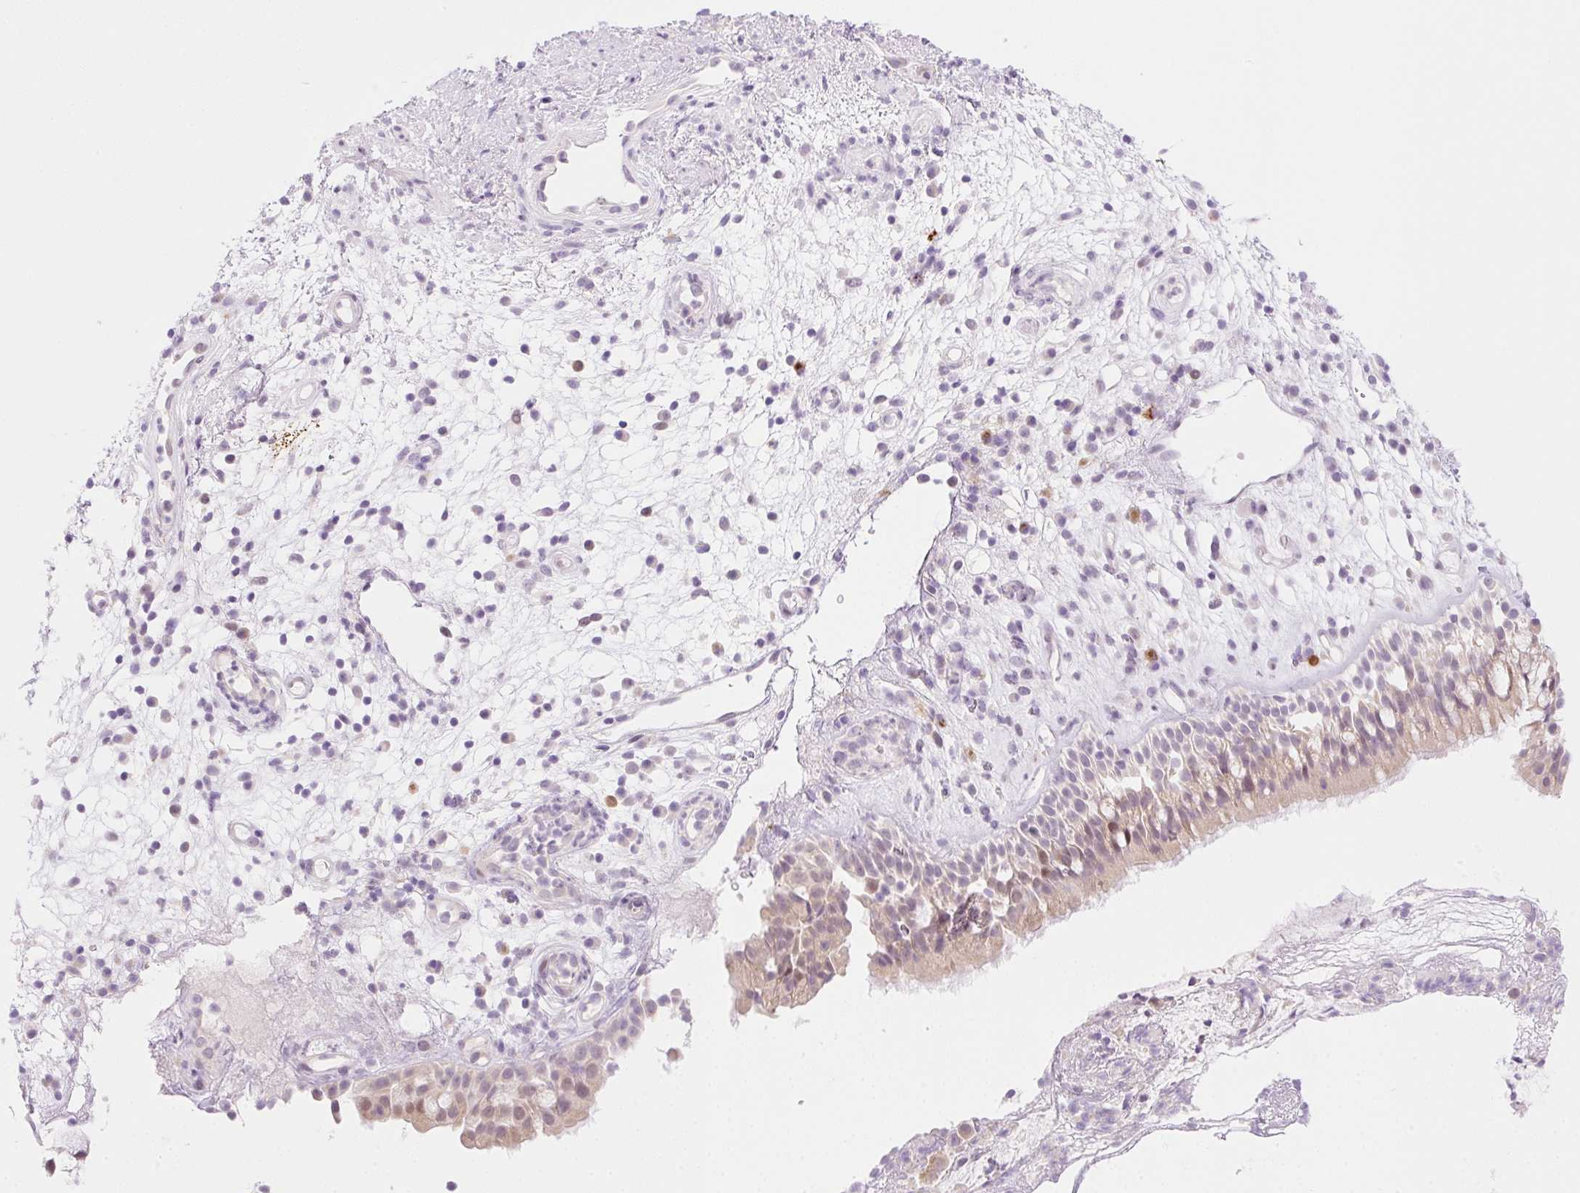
{"staining": {"intensity": "moderate", "quantity": "<25%", "location": "nuclear"}, "tissue": "nasopharynx", "cell_type": "Respiratory epithelial cells", "image_type": "normal", "snomed": [{"axis": "morphology", "description": "Normal tissue, NOS"}, {"axis": "morphology", "description": "Inflammation, NOS"}, {"axis": "topography", "description": "Nasopharynx"}], "caption": "Nasopharynx stained with DAB immunohistochemistry (IHC) demonstrates low levels of moderate nuclear staining in about <25% of respiratory epithelial cells.", "gene": "SPRYD4", "patient": {"sex": "male", "age": 54}}